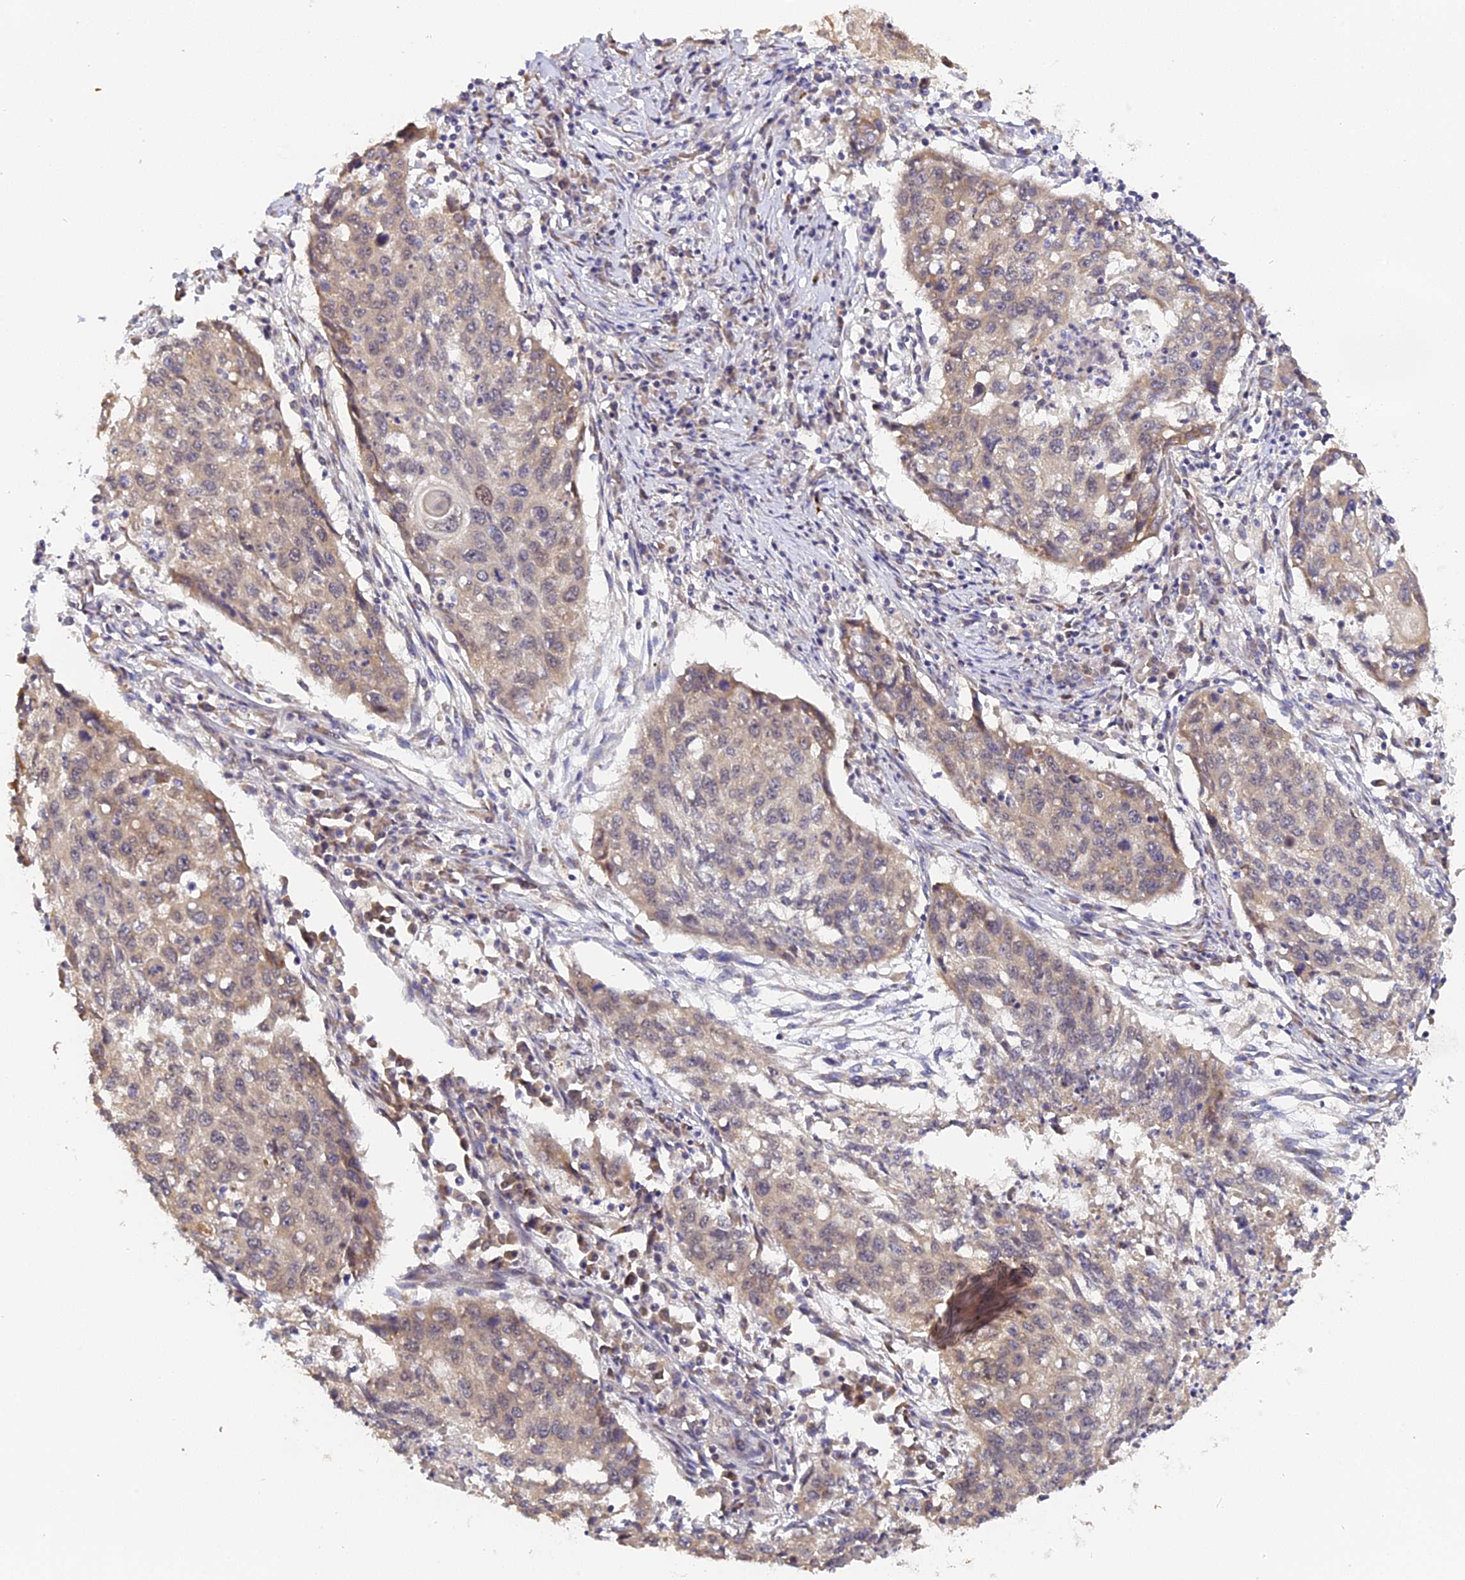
{"staining": {"intensity": "weak", "quantity": "25%-75%", "location": "cytoplasmic/membranous"}, "tissue": "lung cancer", "cell_type": "Tumor cells", "image_type": "cancer", "snomed": [{"axis": "morphology", "description": "Squamous cell carcinoma, NOS"}, {"axis": "topography", "description": "Lung"}], "caption": "Protein expression by IHC demonstrates weak cytoplasmic/membranous expression in about 25%-75% of tumor cells in squamous cell carcinoma (lung).", "gene": "IMPACT", "patient": {"sex": "female", "age": 63}}